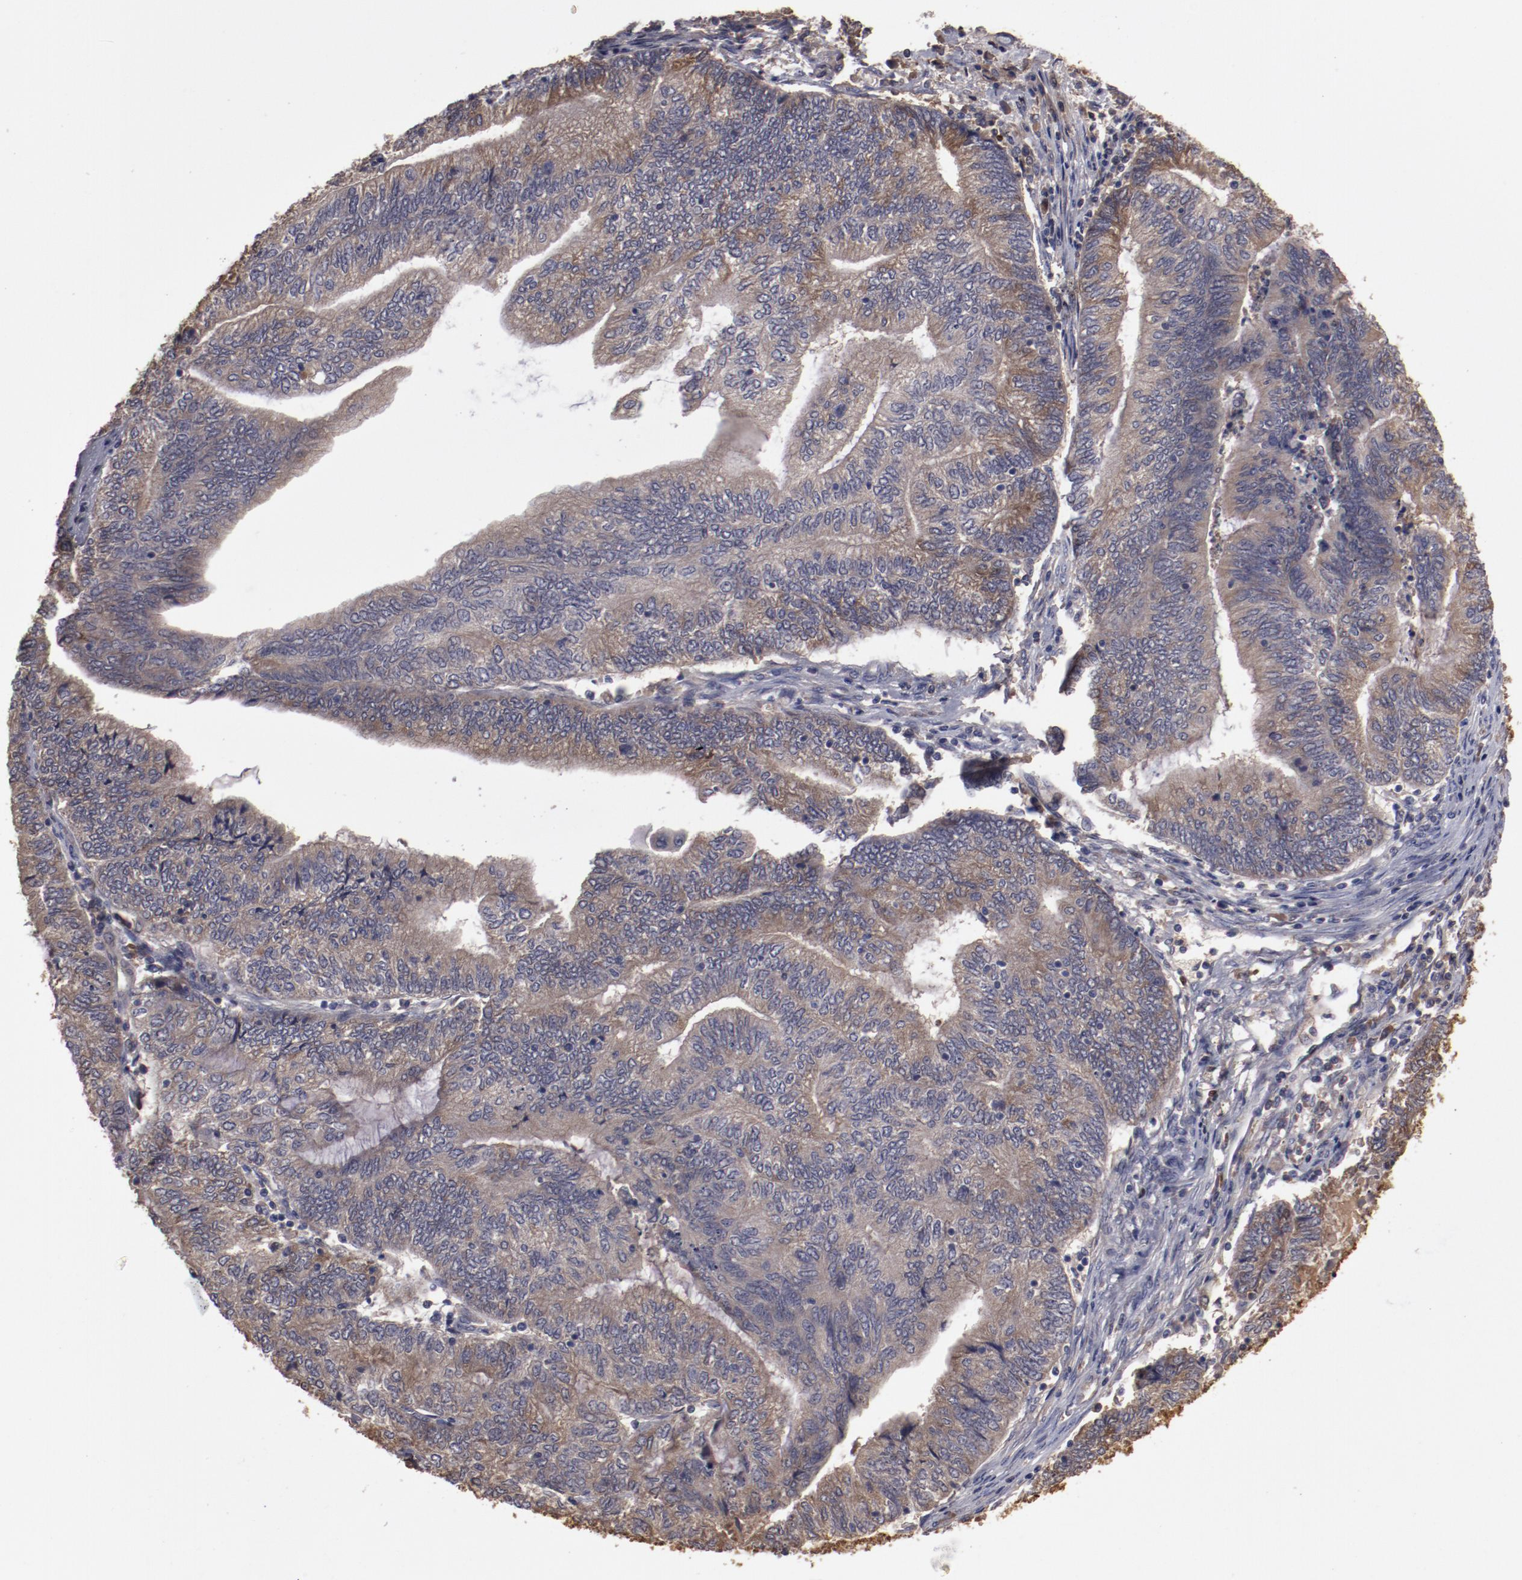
{"staining": {"intensity": "moderate", "quantity": "25%-75%", "location": "cytoplasmic/membranous"}, "tissue": "endometrial cancer", "cell_type": "Tumor cells", "image_type": "cancer", "snomed": [{"axis": "morphology", "description": "Adenocarcinoma, NOS"}, {"axis": "topography", "description": "Uterus"}, {"axis": "topography", "description": "Endometrium"}], "caption": "IHC (DAB (3,3'-diaminobenzidine)) staining of human adenocarcinoma (endometrial) exhibits moderate cytoplasmic/membranous protein expression in approximately 25%-75% of tumor cells.", "gene": "CP", "patient": {"sex": "female", "age": 70}}